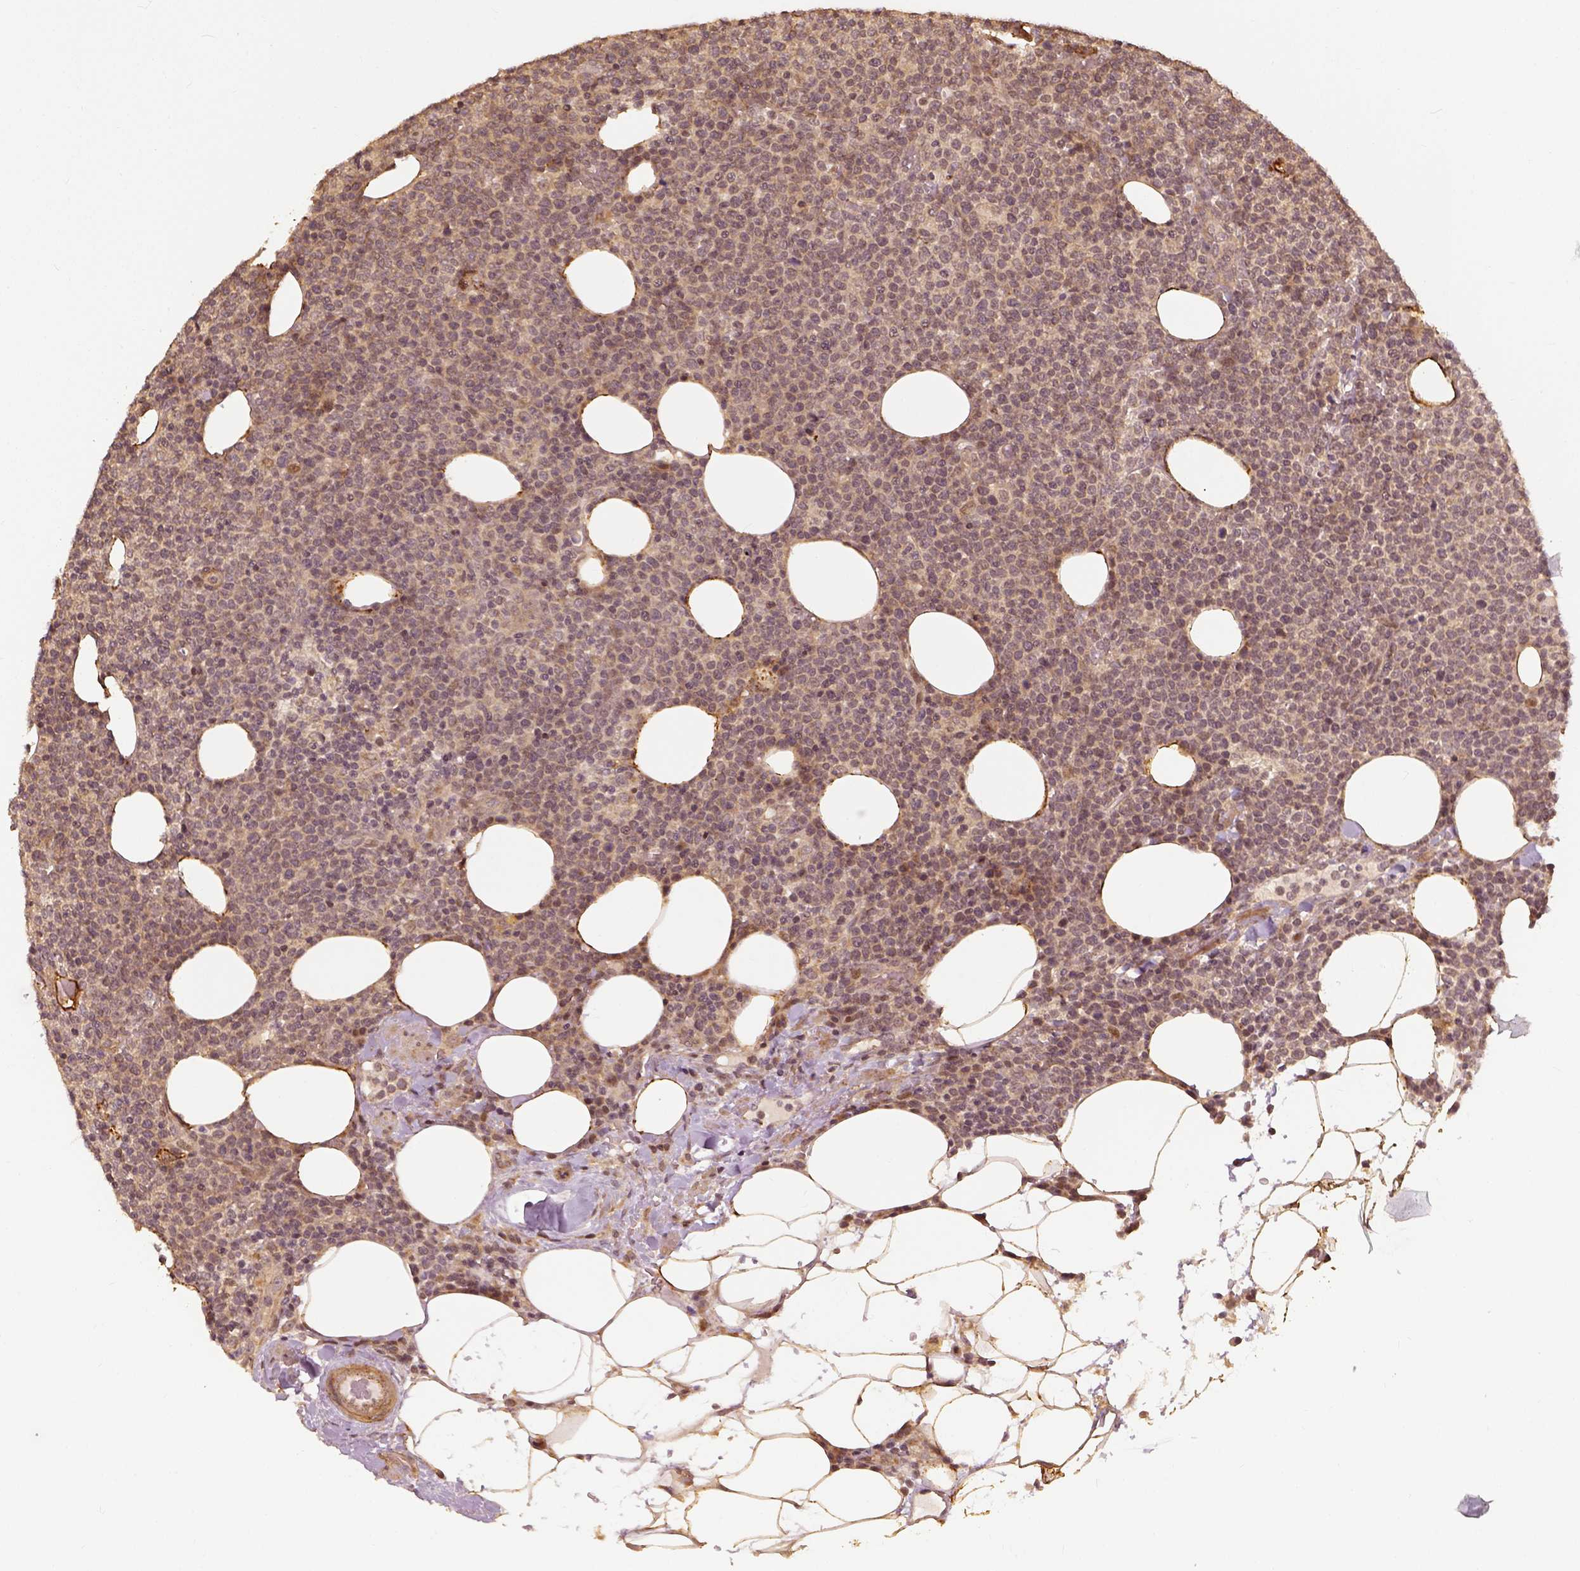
{"staining": {"intensity": "weak", "quantity": "25%-75%", "location": "cytoplasmic/membranous"}, "tissue": "lymphoma", "cell_type": "Tumor cells", "image_type": "cancer", "snomed": [{"axis": "morphology", "description": "Malignant lymphoma, non-Hodgkin's type, High grade"}, {"axis": "topography", "description": "Lymph node"}], "caption": "Immunohistochemical staining of malignant lymphoma, non-Hodgkin's type (high-grade) reveals low levels of weak cytoplasmic/membranous protein expression in approximately 25%-75% of tumor cells. Immunohistochemistry stains the protein in brown and the nuclei are stained blue.", "gene": "VEGFA", "patient": {"sex": "male", "age": 61}}